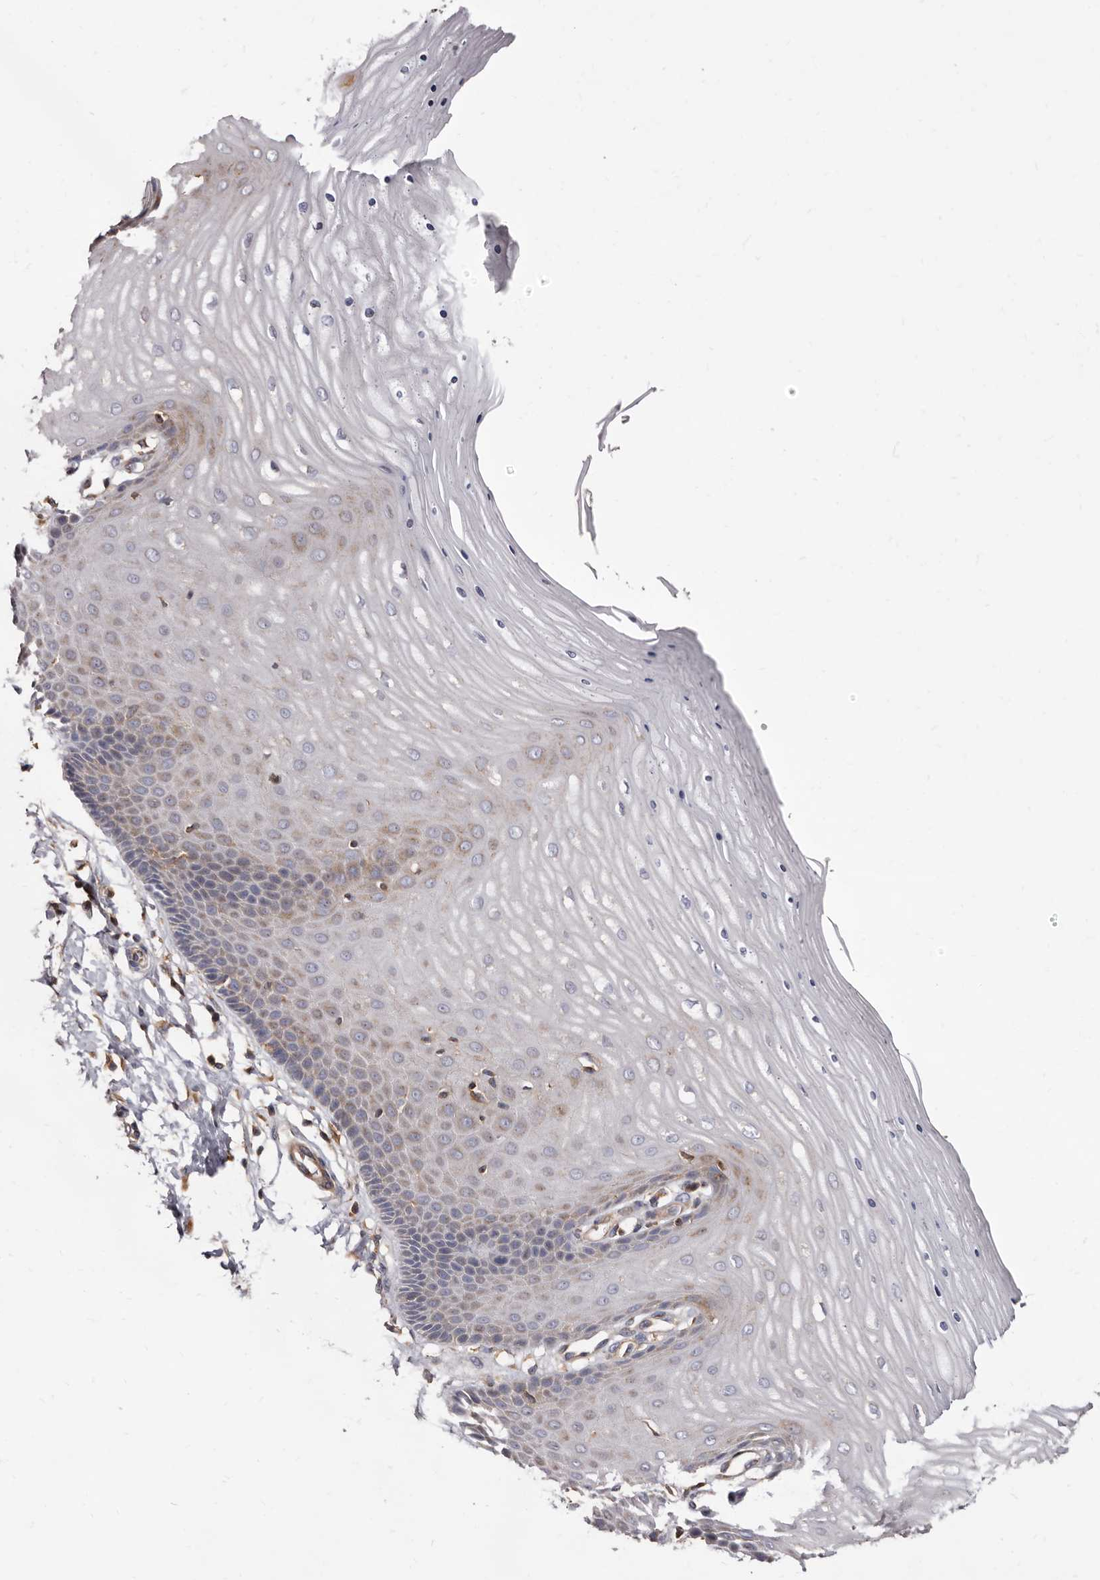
{"staining": {"intensity": "moderate", "quantity": ">75%", "location": "cytoplasmic/membranous"}, "tissue": "cervix", "cell_type": "Glandular cells", "image_type": "normal", "snomed": [{"axis": "morphology", "description": "Normal tissue, NOS"}, {"axis": "topography", "description": "Cervix"}], "caption": "Immunohistochemistry photomicrograph of normal cervix stained for a protein (brown), which demonstrates medium levels of moderate cytoplasmic/membranous staining in about >75% of glandular cells.", "gene": "COQ8B", "patient": {"sex": "female", "age": 55}}